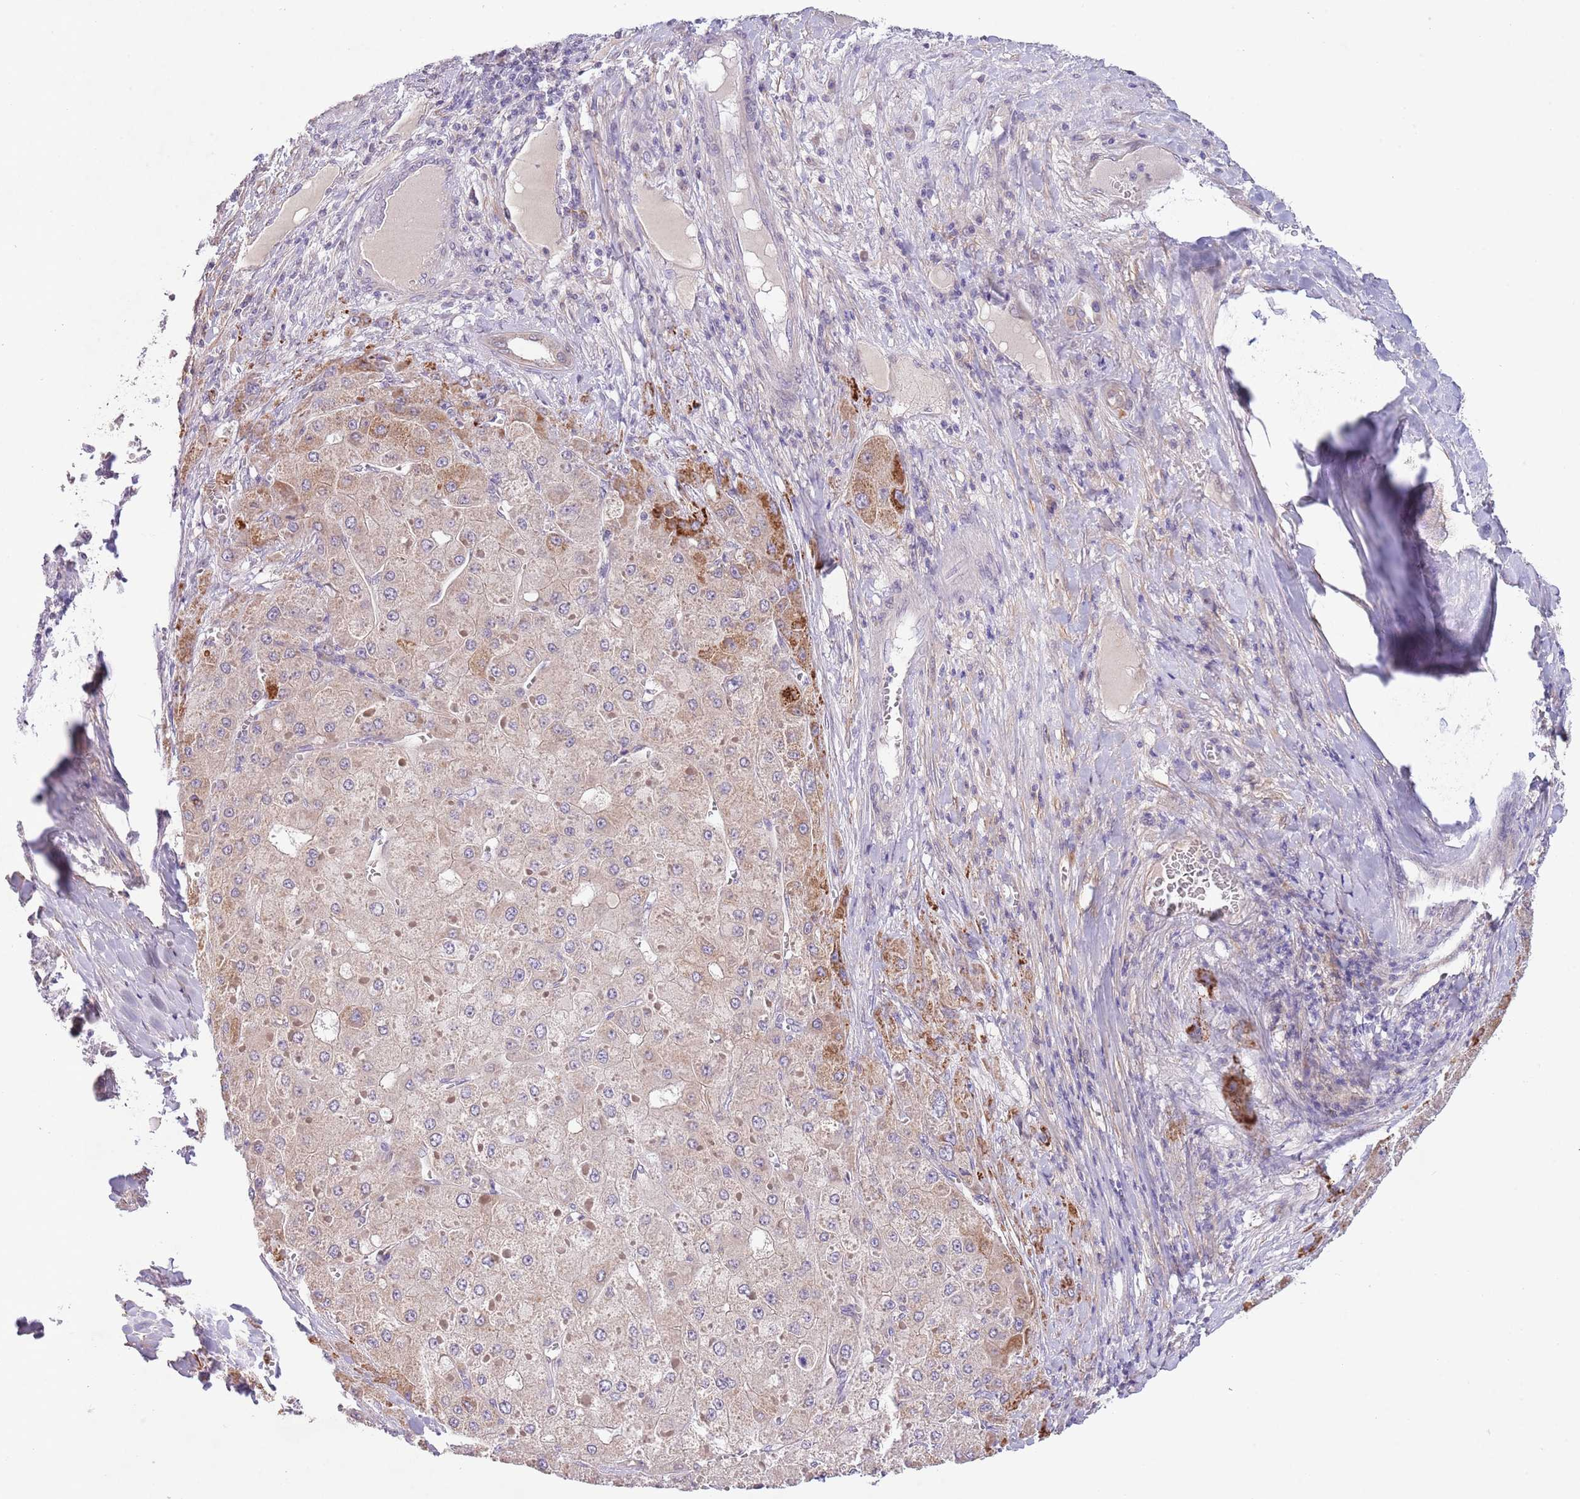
{"staining": {"intensity": "moderate", "quantity": "<25%", "location": "cytoplasmic/membranous"}, "tissue": "liver cancer", "cell_type": "Tumor cells", "image_type": "cancer", "snomed": [{"axis": "morphology", "description": "Carcinoma, Hepatocellular, NOS"}, {"axis": "topography", "description": "Liver"}], "caption": "Liver hepatocellular carcinoma tissue shows moderate cytoplasmic/membranous positivity in approximately <25% of tumor cells", "gene": "ZNF658", "patient": {"sex": "female", "age": 73}}